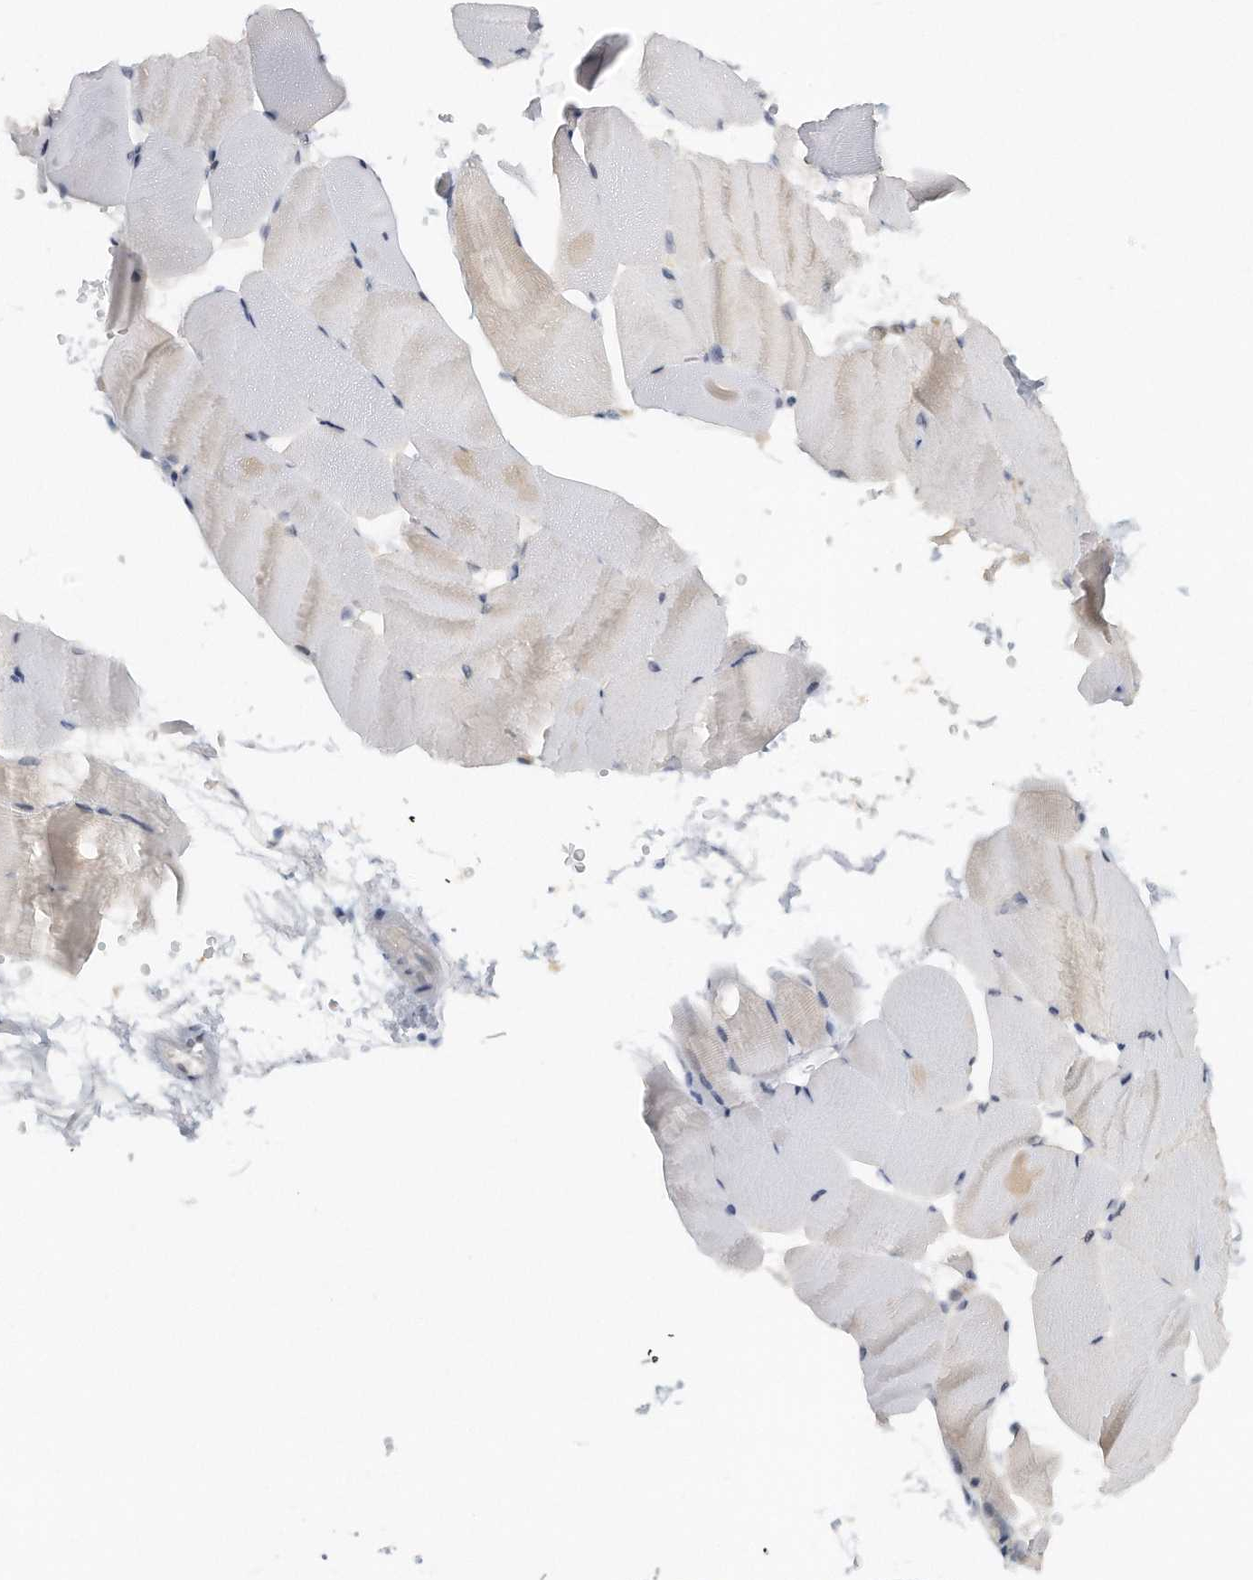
{"staining": {"intensity": "negative", "quantity": "none", "location": "none"}, "tissue": "skeletal muscle", "cell_type": "Myocytes", "image_type": "normal", "snomed": [{"axis": "morphology", "description": "Normal tissue, NOS"}, {"axis": "topography", "description": "Skeletal muscle"}, {"axis": "topography", "description": "Parathyroid gland"}], "caption": "Photomicrograph shows no protein staining in myocytes of unremarkable skeletal muscle.", "gene": "DDX43", "patient": {"sex": "female", "age": 37}}